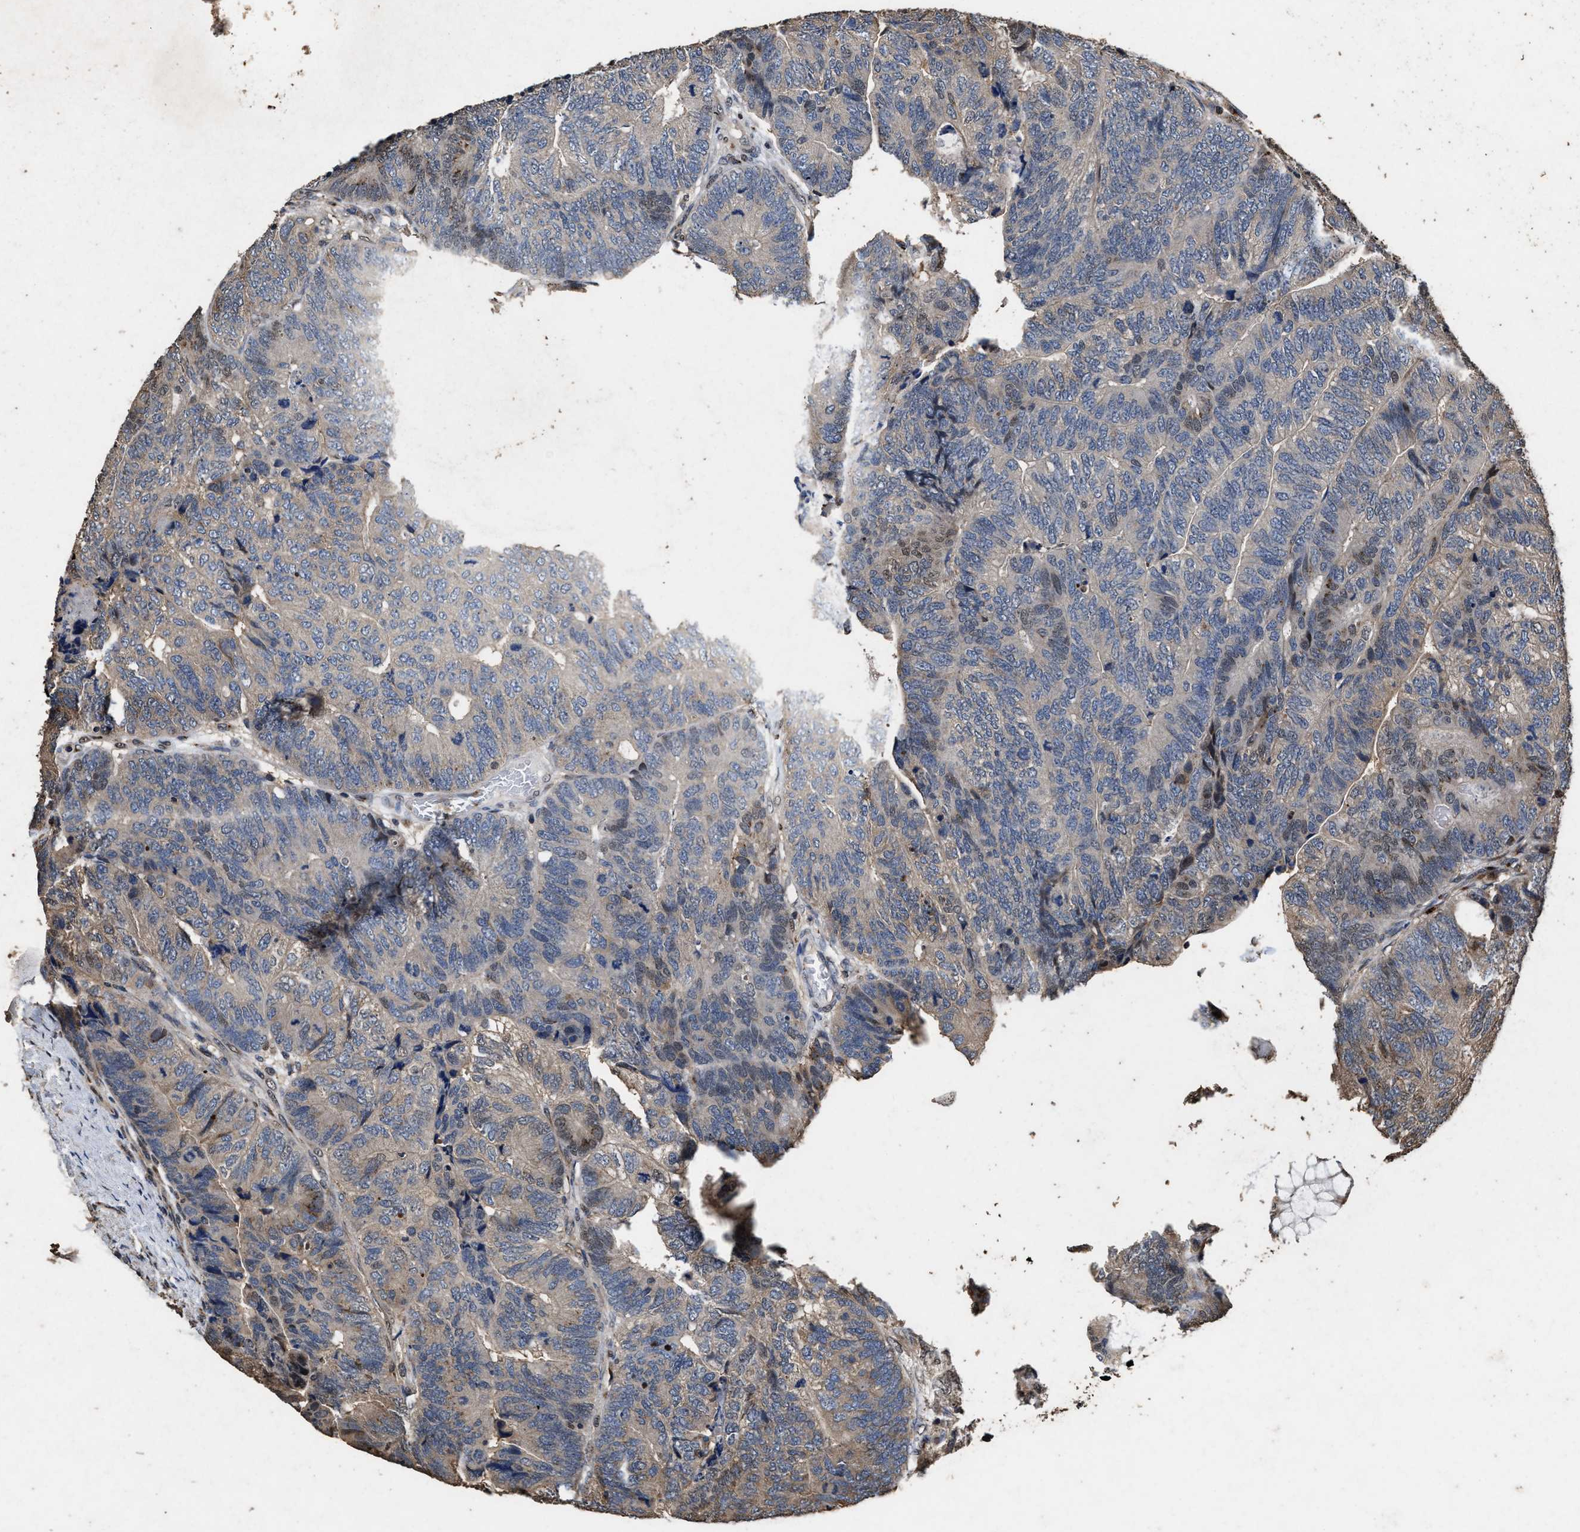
{"staining": {"intensity": "weak", "quantity": "25%-75%", "location": "cytoplasmic/membranous,nuclear"}, "tissue": "colorectal cancer", "cell_type": "Tumor cells", "image_type": "cancer", "snomed": [{"axis": "morphology", "description": "Normal tissue, NOS"}, {"axis": "morphology", "description": "Adenocarcinoma, NOS"}, {"axis": "topography", "description": "Rectum"}], "caption": "There is low levels of weak cytoplasmic/membranous and nuclear staining in tumor cells of colorectal cancer (adenocarcinoma), as demonstrated by immunohistochemical staining (brown color).", "gene": "TPST2", "patient": {"sex": "female", "age": 66}}